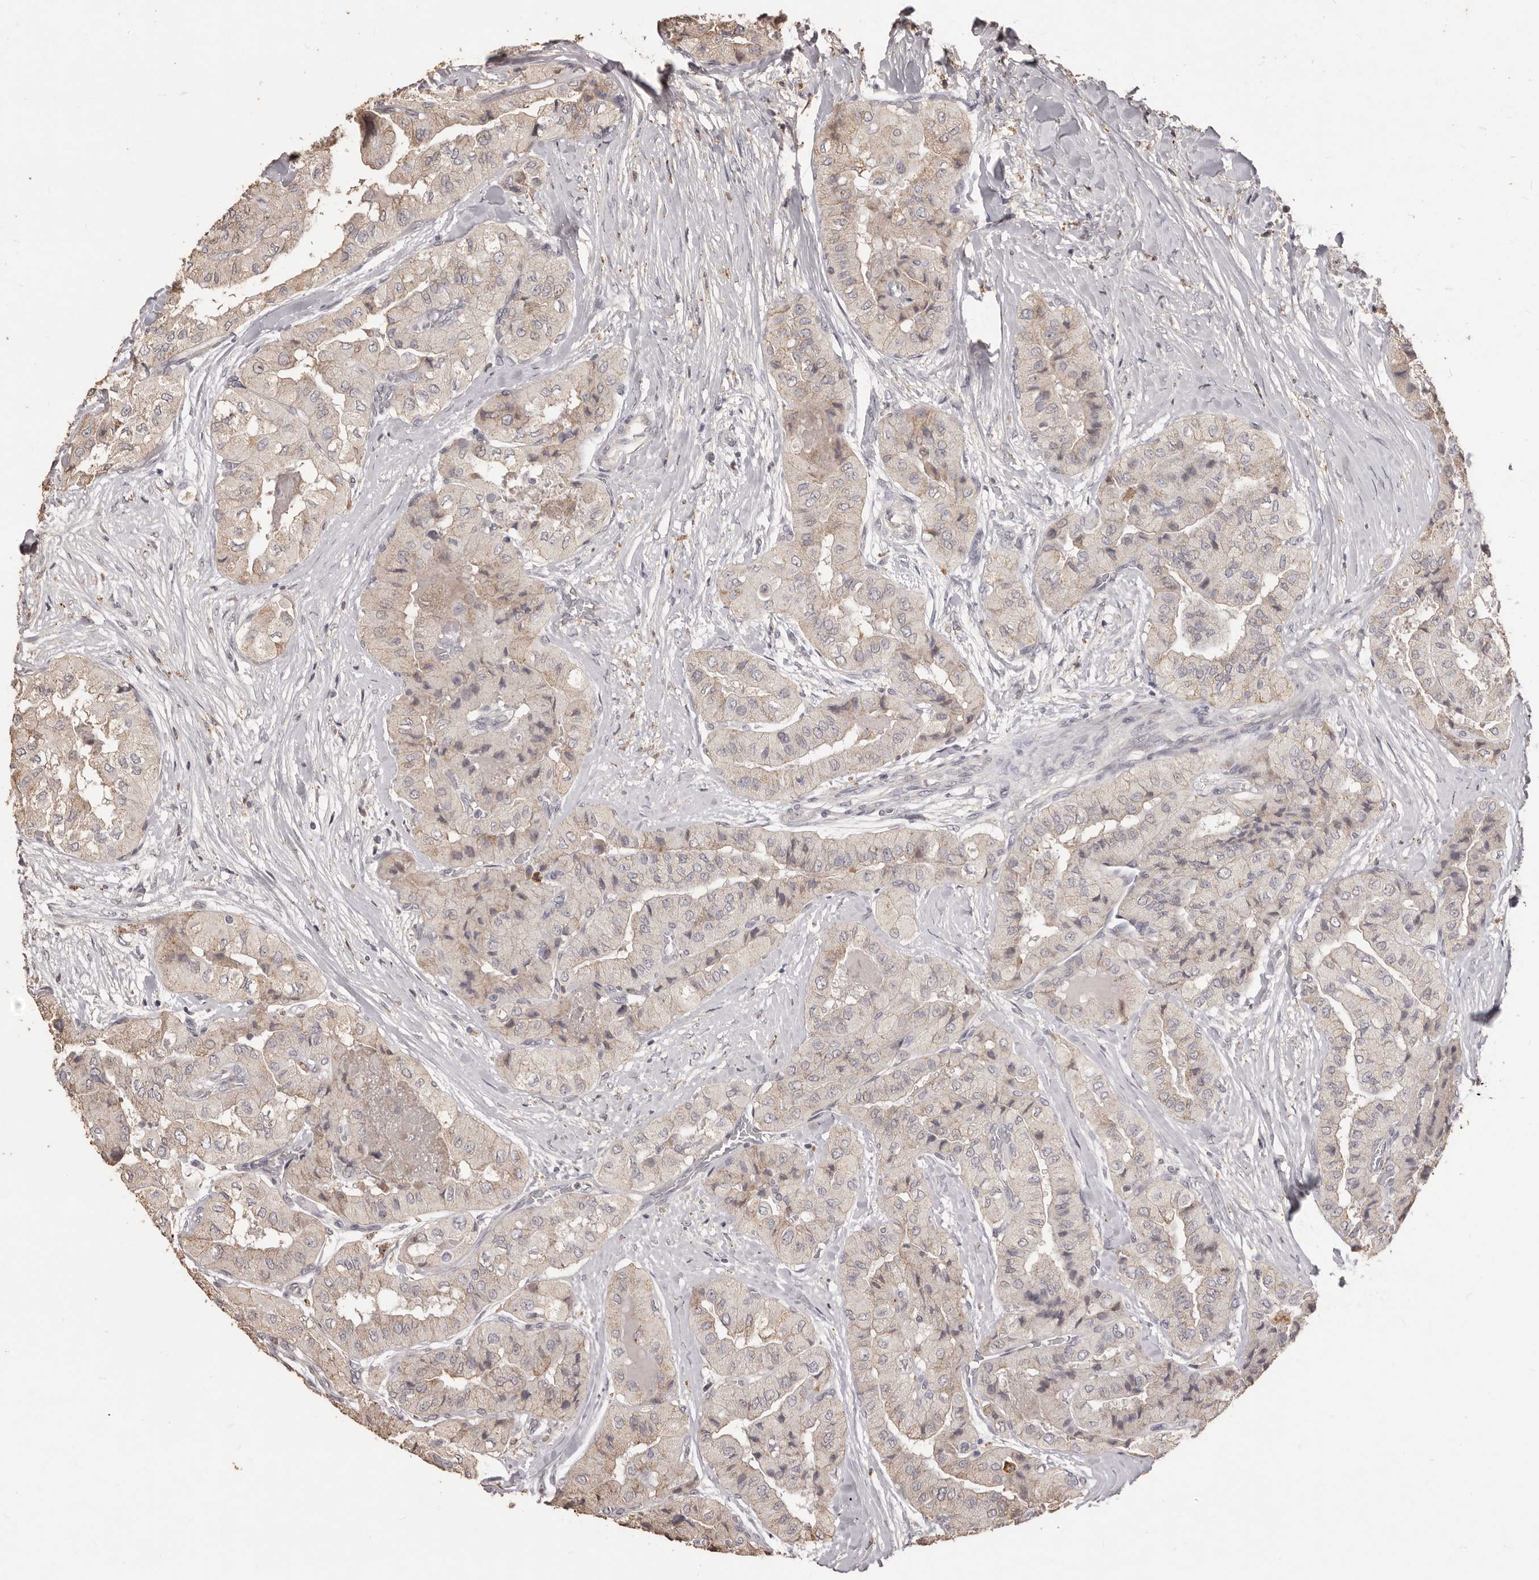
{"staining": {"intensity": "weak", "quantity": "25%-75%", "location": "cytoplasmic/membranous"}, "tissue": "thyroid cancer", "cell_type": "Tumor cells", "image_type": "cancer", "snomed": [{"axis": "morphology", "description": "Papillary adenocarcinoma, NOS"}, {"axis": "topography", "description": "Thyroid gland"}], "caption": "A brown stain highlights weak cytoplasmic/membranous expression of a protein in human thyroid cancer (papillary adenocarcinoma) tumor cells. The protein of interest is stained brown, and the nuclei are stained in blue (DAB IHC with brightfield microscopy, high magnification).", "gene": "PRSS27", "patient": {"sex": "female", "age": 59}}